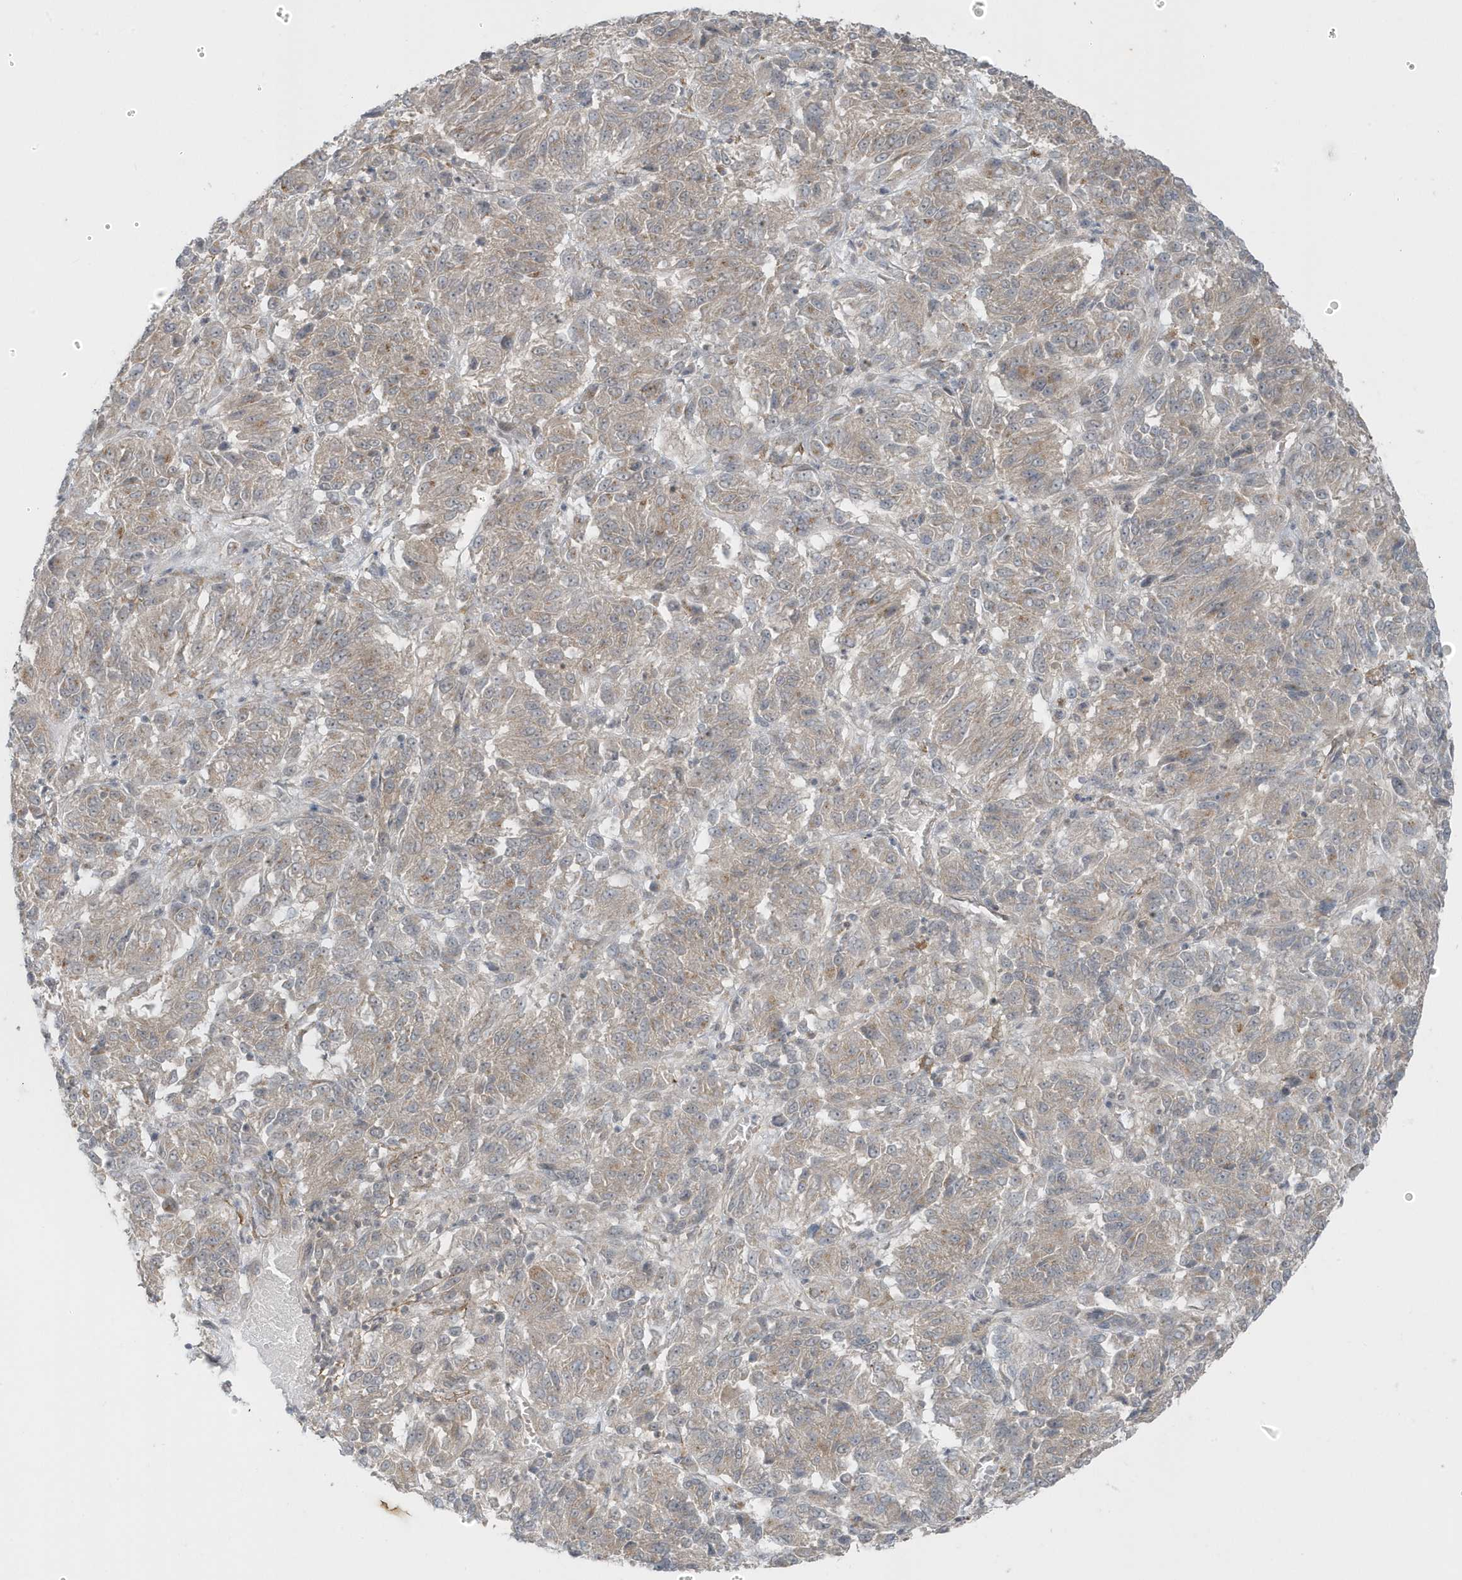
{"staining": {"intensity": "weak", "quantity": "<25%", "location": "cytoplasmic/membranous"}, "tissue": "melanoma", "cell_type": "Tumor cells", "image_type": "cancer", "snomed": [{"axis": "morphology", "description": "Malignant melanoma, Metastatic site"}, {"axis": "topography", "description": "Lung"}], "caption": "DAB immunohistochemical staining of human melanoma demonstrates no significant positivity in tumor cells. (Immunohistochemistry (ihc), brightfield microscopy, high magnification).", "gene": "PARD3B", "patient": {"sex": "male", "age": 64}}